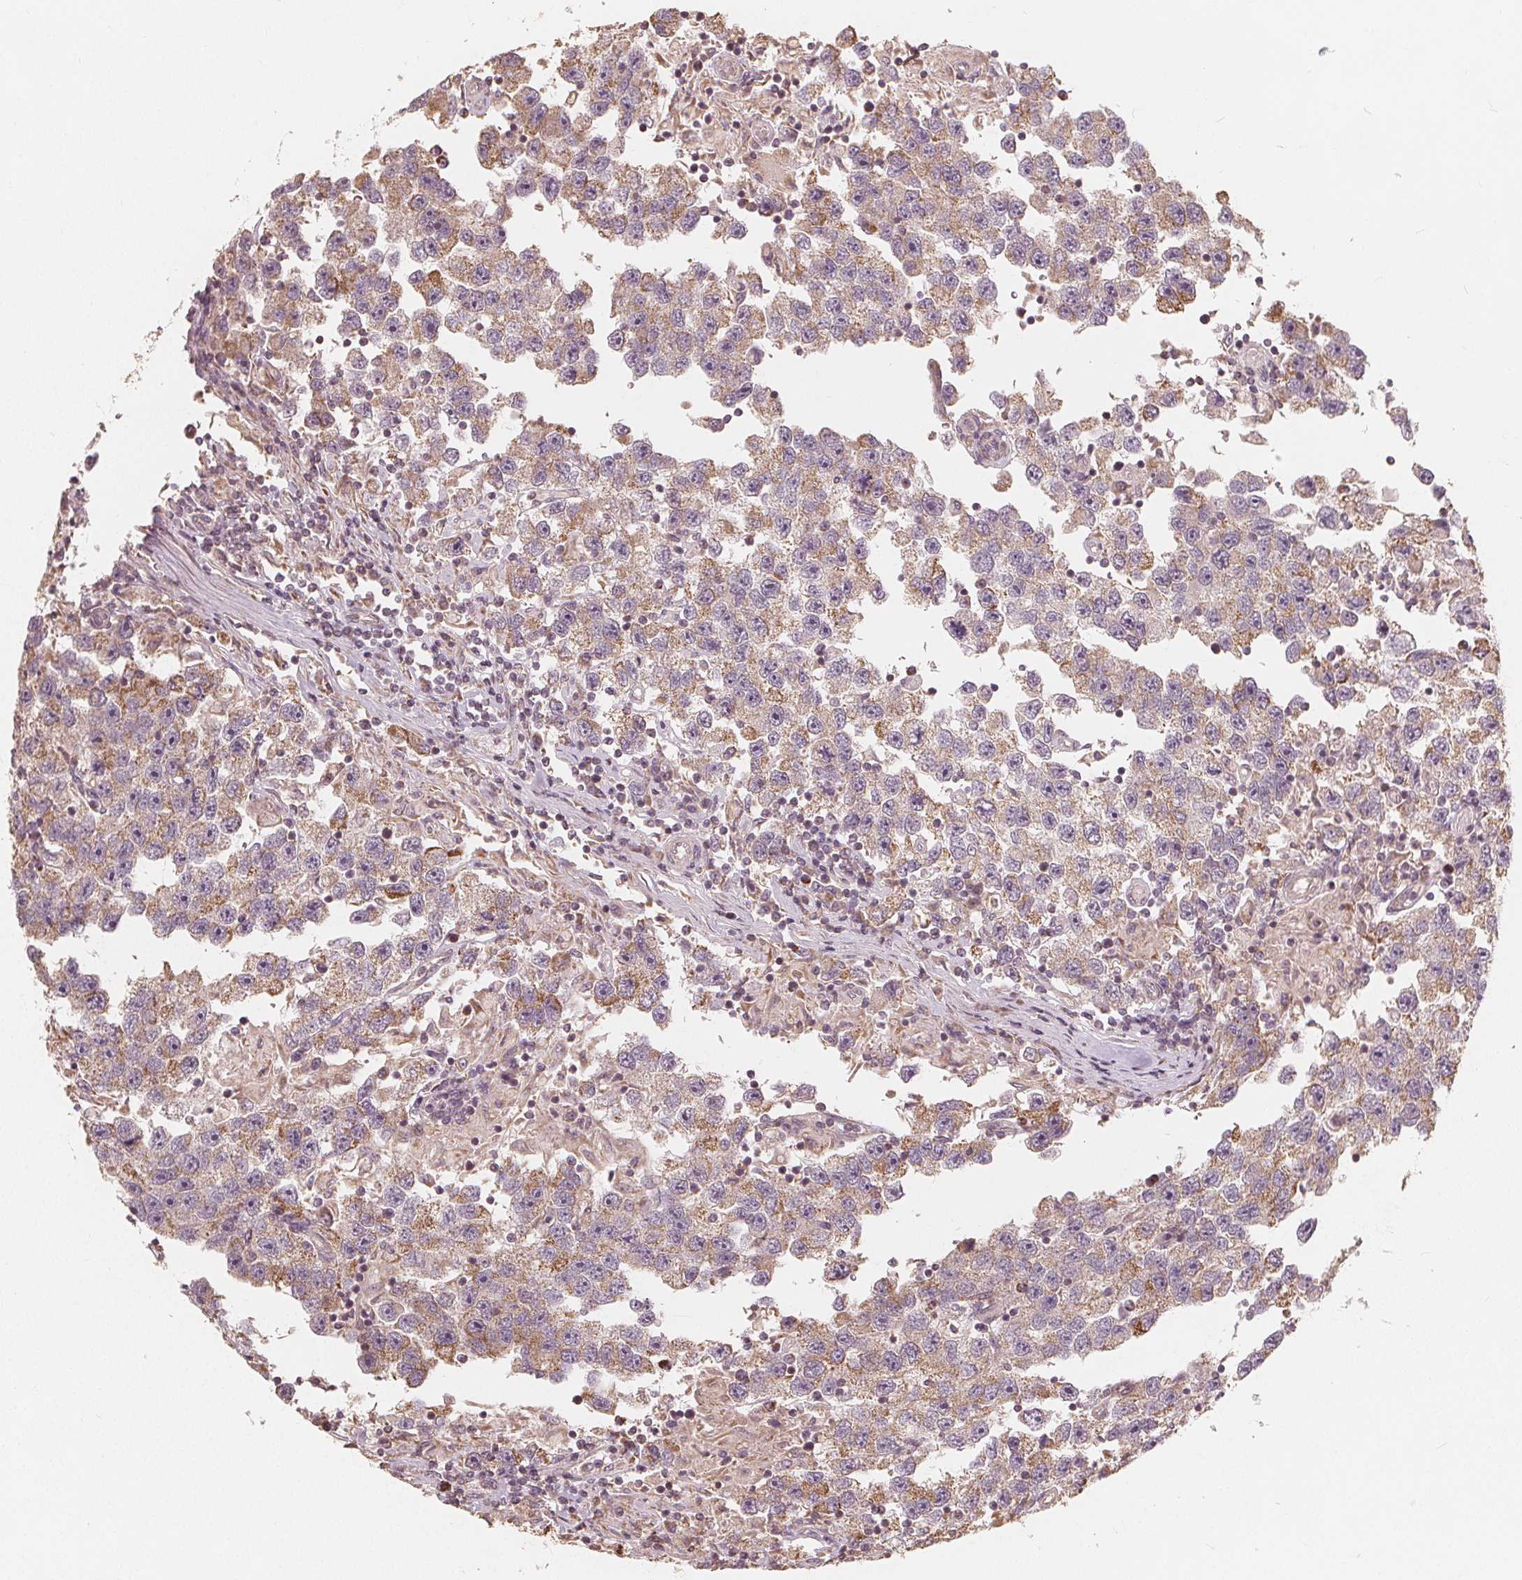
{"staining": {"intensity": "weak", "quantity": ">75%", "location": "cytoplasmic/membranous"}, "tissue": "testis cancer", "cell_type": "Tumor cells", "image_type": "cancer", "snomed": [{"axis": "morphology", "description": "Seminoma, NOS"}, {"axis": "topography", "description": "Testis"}], "caption": "Testis cancer (seminoma) stained for a protein displays weak cytoplasmic/membranous positivity in tumor cells.", "gene": "PEX26", "patient": {"sex": "male", "age": 26}}